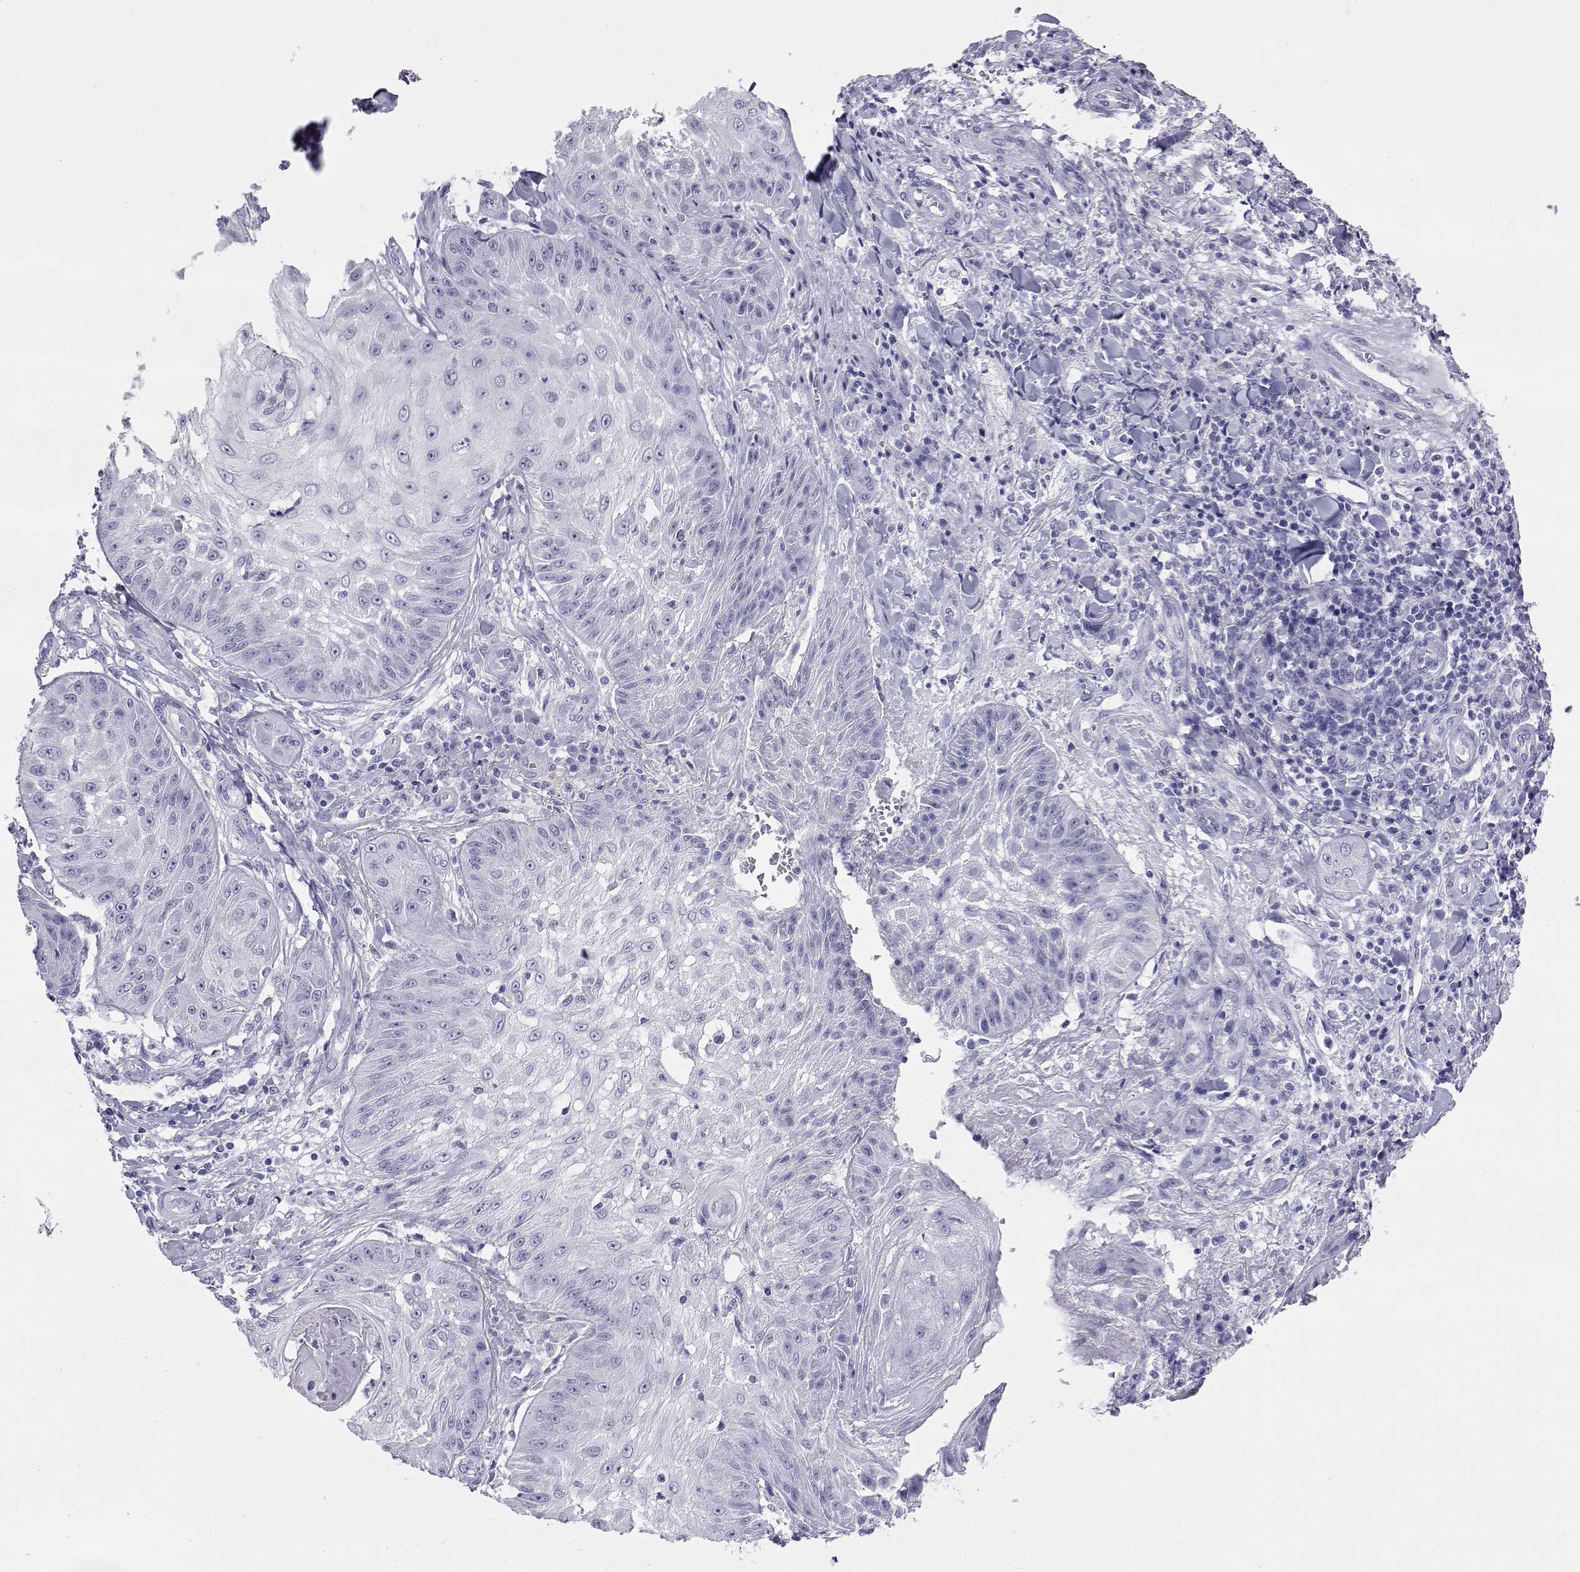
{"staining": {"intensity": "negative", "quantity": "none", "location": "none"}, "tissue": "skin cancer", "cell_type": "Tumor cells", "image_type": "cancer", "snomed": [{"axis": "morphology", "description": "Squamous cell carcinoma, NOS"}, {"axis": "topography", "description": "Skin"}], "caption": "Human skin squamous cell carcinoma stained for a protein using immunohistochemistry displays no staining in tumor cells.", "gene": "PLIN4", "patient": {"sex": "male", "age": 70}}